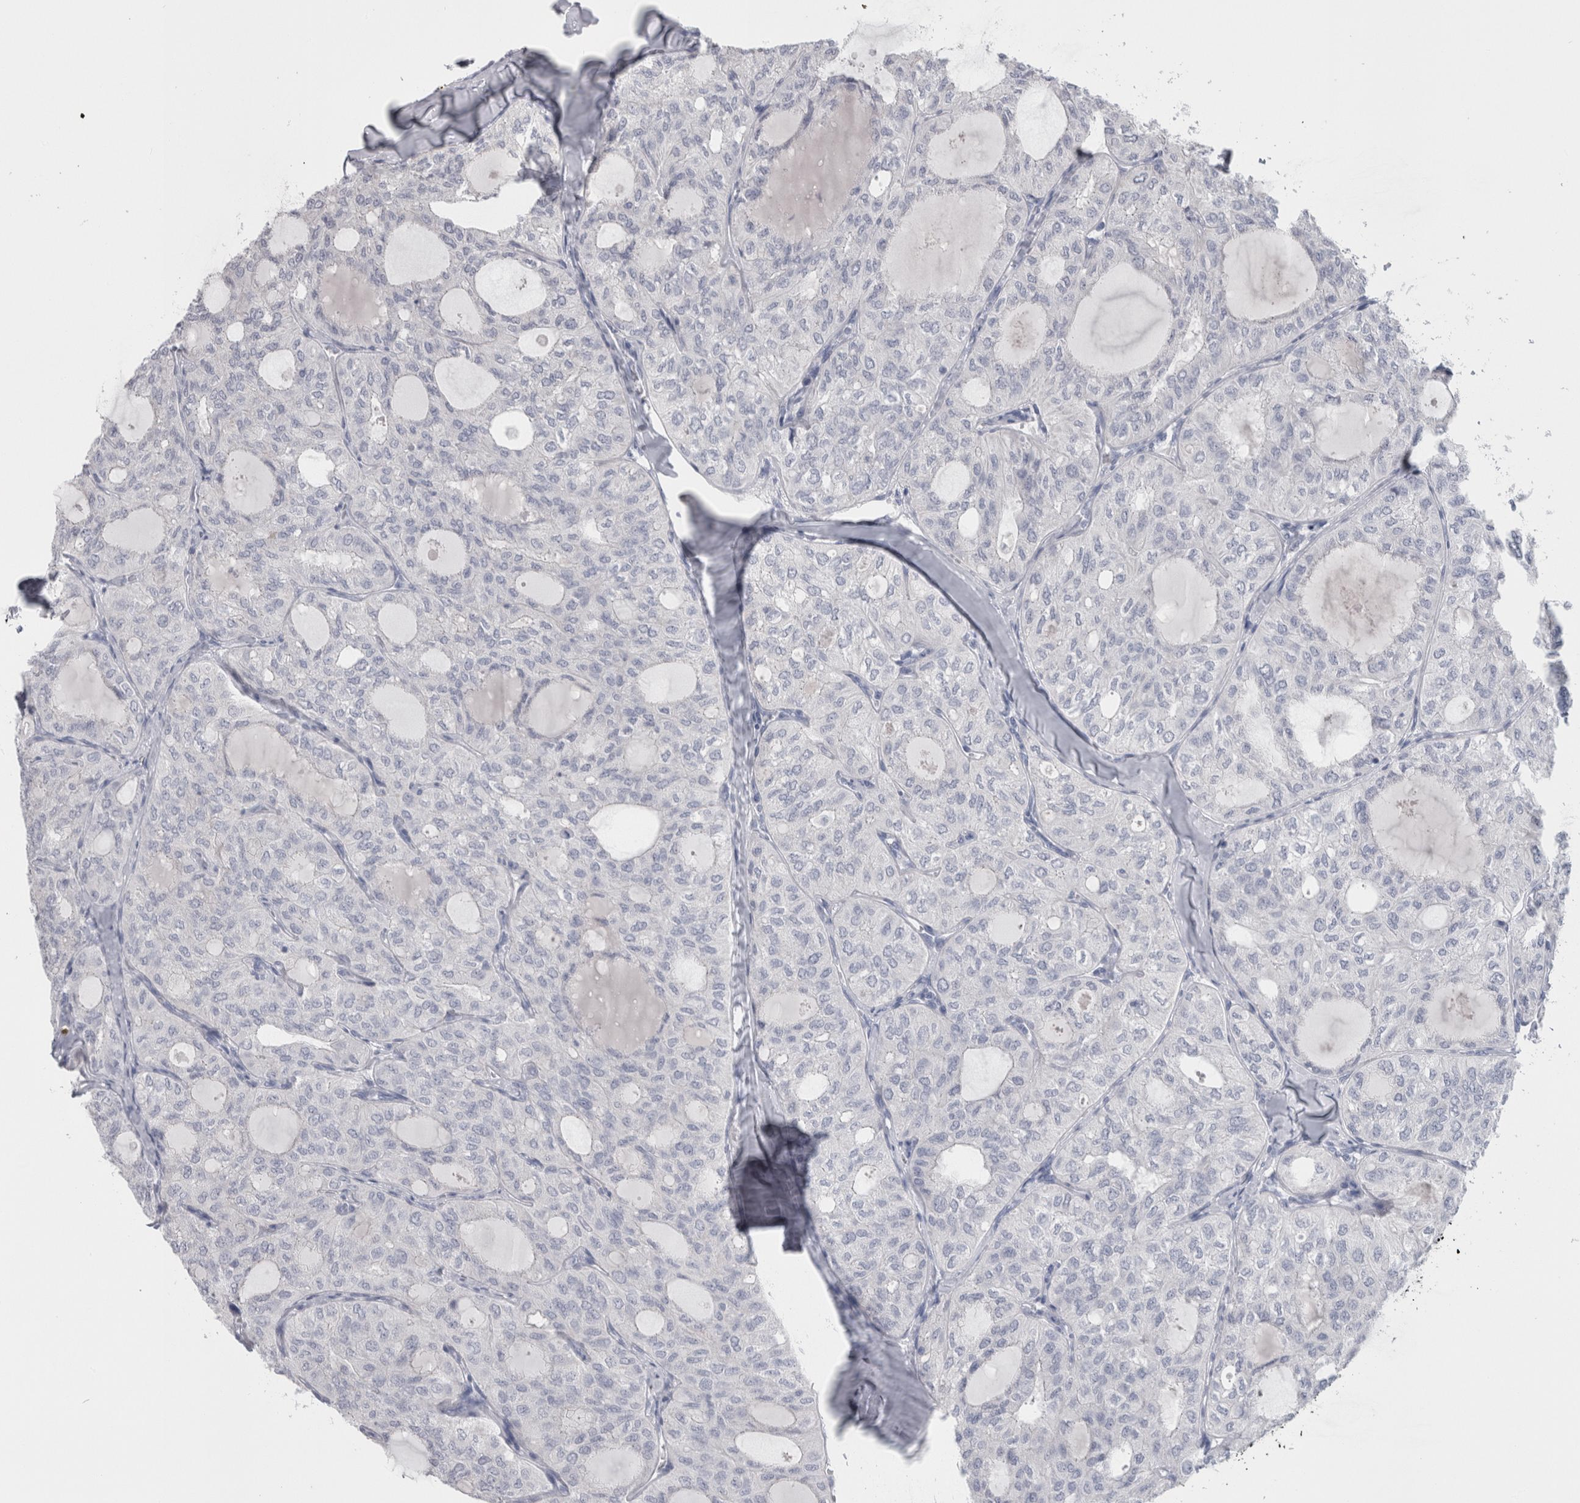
{"staining": {"intensity": "negative", "quantity": "none", "location": "none"}, "tissue": "thyroid cancer", "cell_type": "Tumor cells", "image_type": "cancer", "snomed": [{"axis": "morphology", "description": "Follicular adenoma carcinoma, NOS"}, {"axis": "topography", "description": "Thyroid gland"}], "caption": "High power microscopy image of an immunohistochemistry micrograph of thyroid follicular adenoma carcinoma, revealing no significant expression in tumor cells.", "gene": "MSMB", "patient": {"sex": "male", "age": 75}}